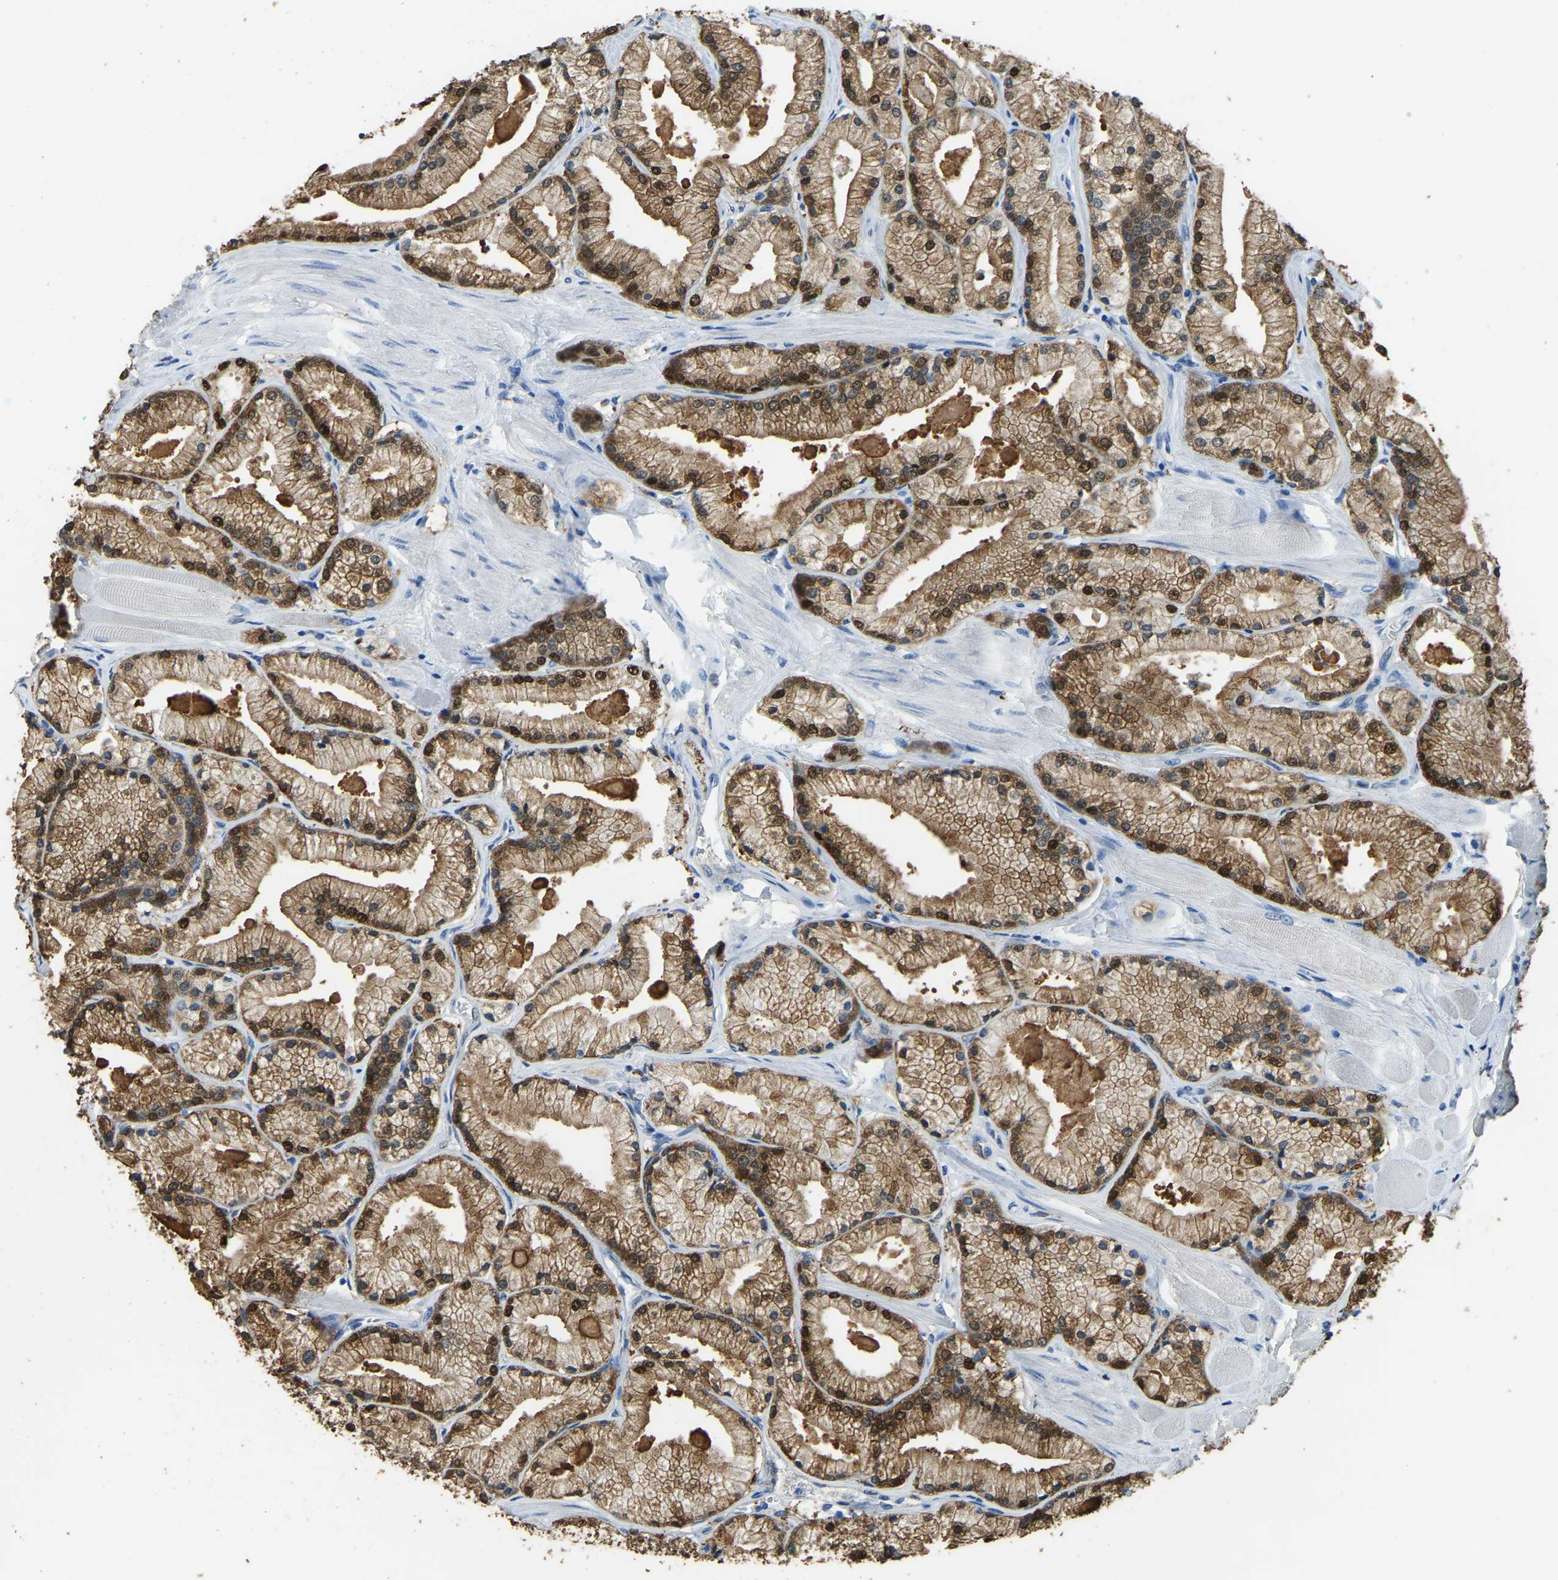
{"staining": {"intensity": "strong", "quantity": ">75%", "location": "cytoplasmic/membranous,nuclear"}, "tissue": "prostate cancer", "cell_type": "Tumor cells", "image_type": "cancer", "snomed": [{"axis": "morphology", "description": "Adenocarcinoma, High grade"}, {"axis": "topography", "description": "Prostate"}], "caption": "Protein positivity by IHC exhibits strong cytoplasmic/membranous and nuclear staining in approximately >75% of tumor cells in prostate cancer.", "gene": "NANS", "patient": {"sex": "male", "age": 50}}